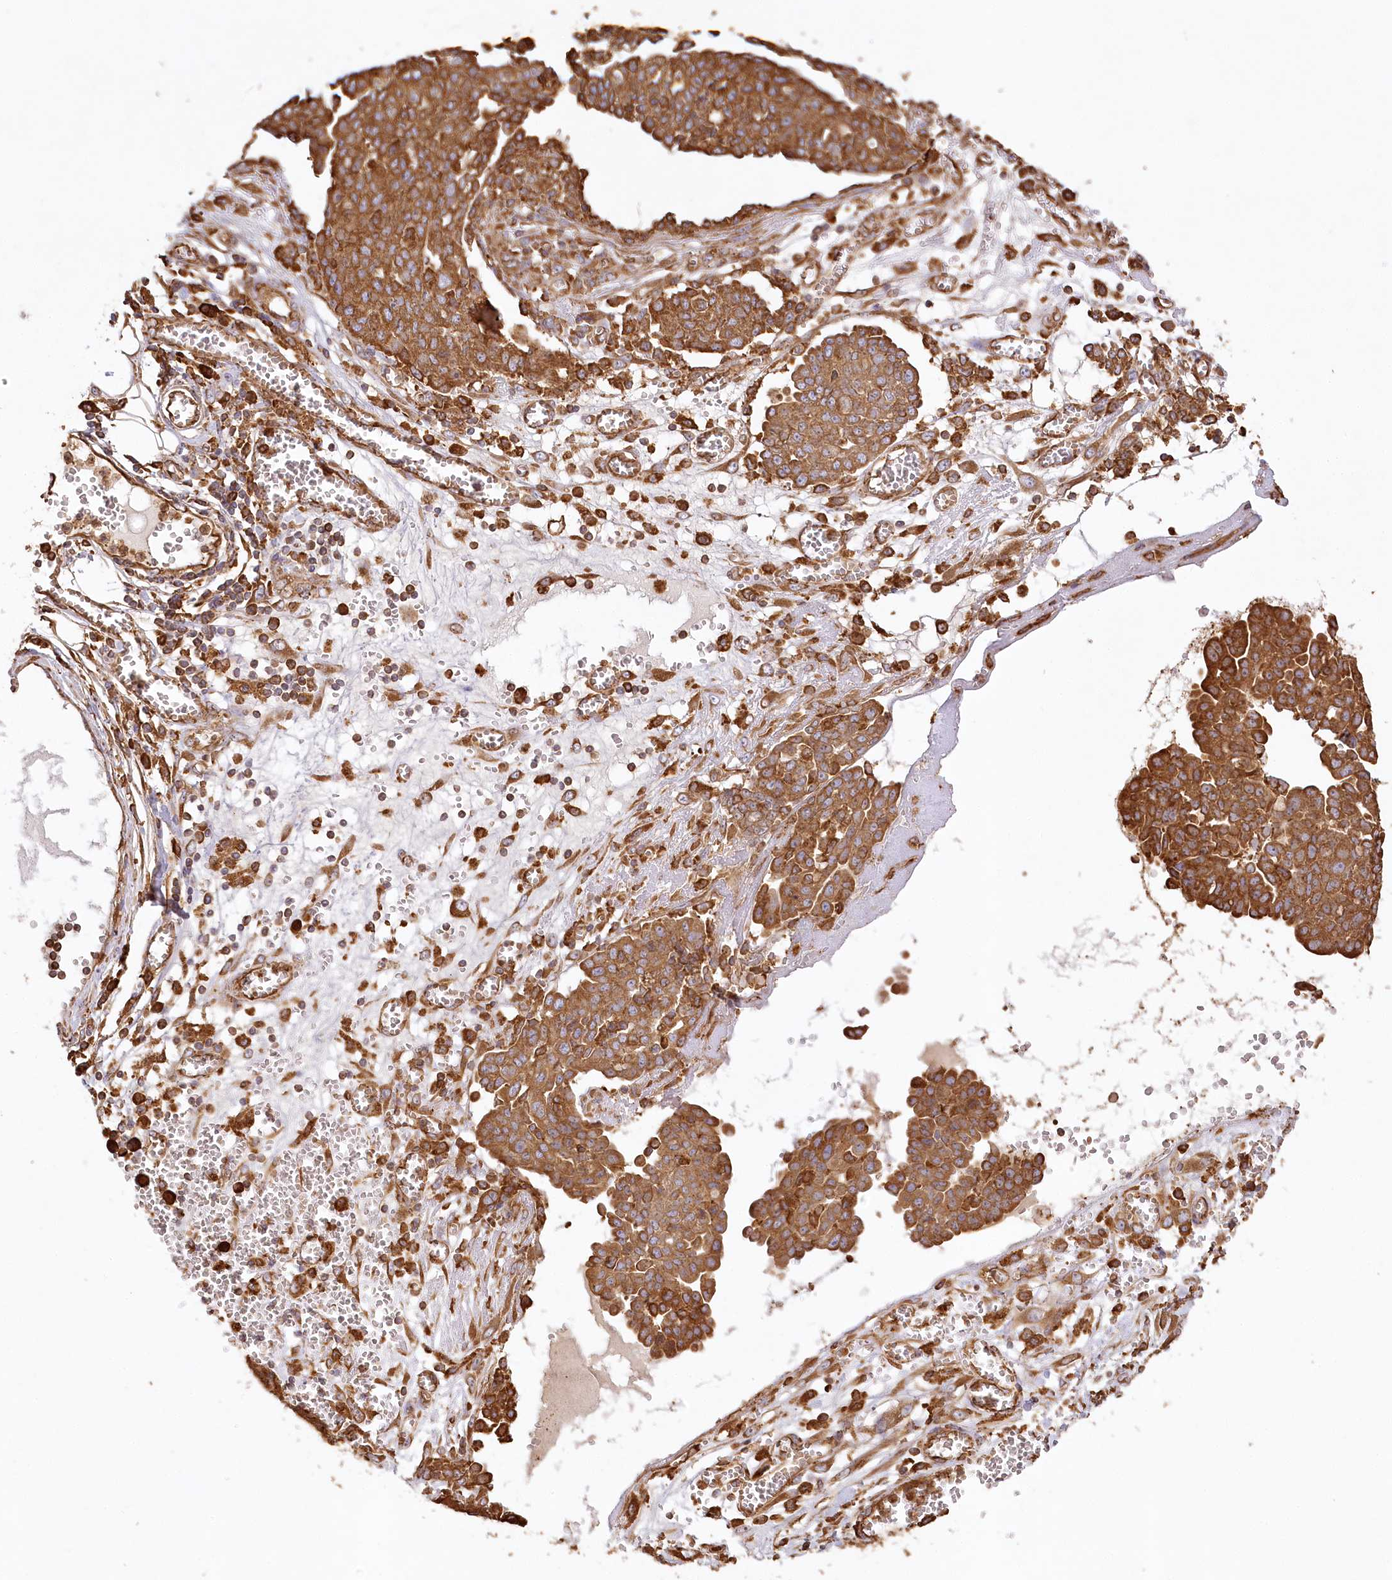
{"staining": {"intensity": "strong", "quantity": ">75%", "location": "cytoplasmic/membranous"}, "tissue": "ovarian cancer", "cell_type": "Tumor cells", "image_type": "cancer", "snomed": [{"axis": "morphology", "description": "Cystadenocarcinoma, serous, NOS"}, {"axis": "topography", "description": "Soft tissue"}, {"axis": "topography", "description": "Ovary"}], "caption": "About >75% of tumor cells in human ovarian cancer show strong cytoplasmic/membranous protein staining as visualized by brown immunohistochemical staining.", "gene": "ACAP2", "patient": {"sex": "female", "age": 57}}